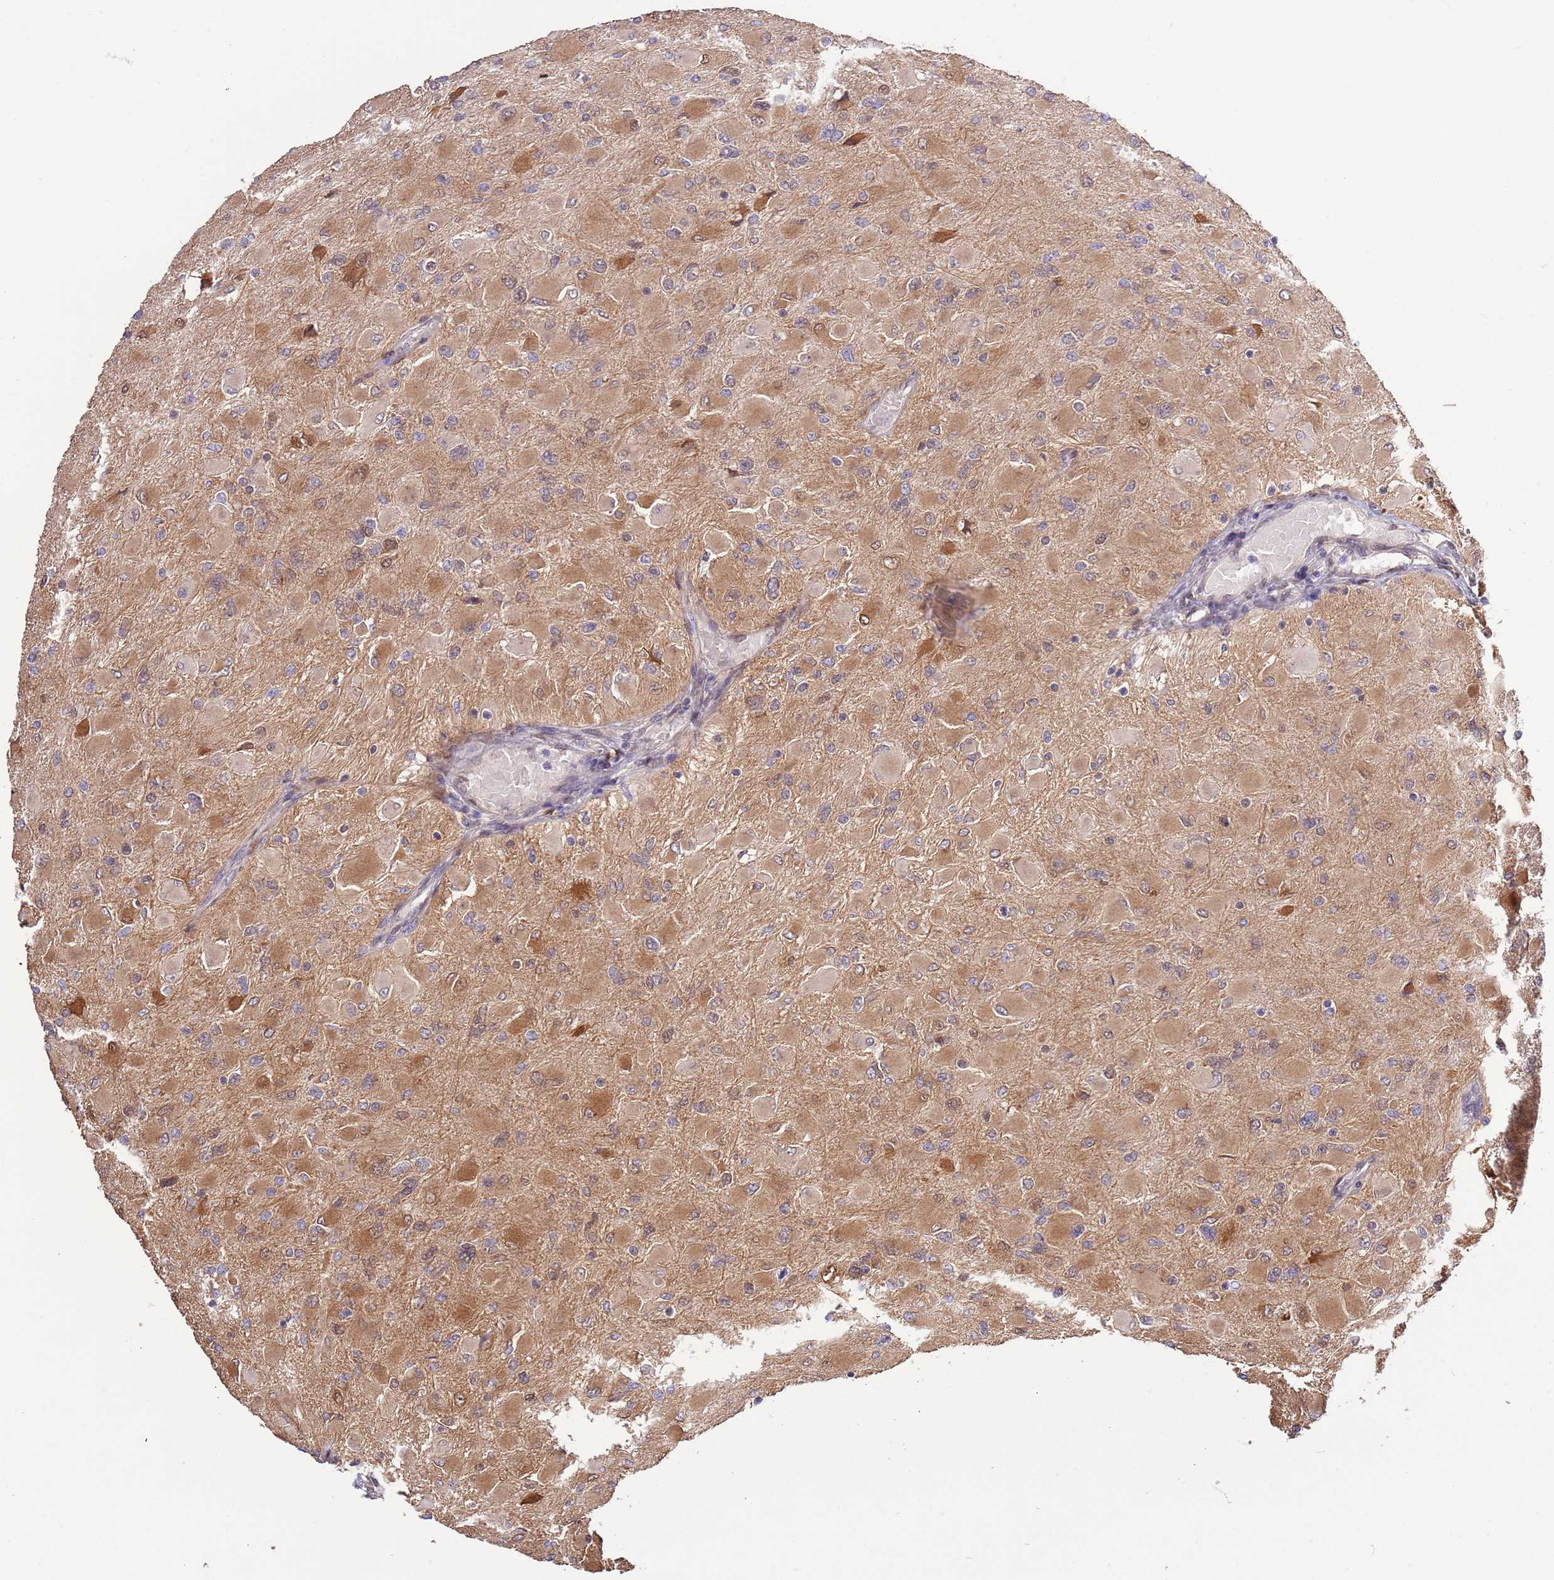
{"staining": {"intensity": "moderate", "quantity": ">75%", "location": "cytoplasmic/membranous,nuclear"}, "tissue": "glioma", "cell_type": "Tumor cells", "image_type": "cancer", "snomed": [{"axis": "morphology", "description": "Glioma, malignant, High grade"}, {"axis": "topography", "description": "Cerebral cortex"}], "caption": "Immunohistochemical staining of human glioma exhibits medium levels of moderate cytoplasmic/membranous and nuclear protein staining in about >75% of tumor cells. Immunohistochemistry stains the protein in brown and the nuclei are stained blue.", "gene": "ZNF665", "patient": {"sex": "female", "age": 36}}